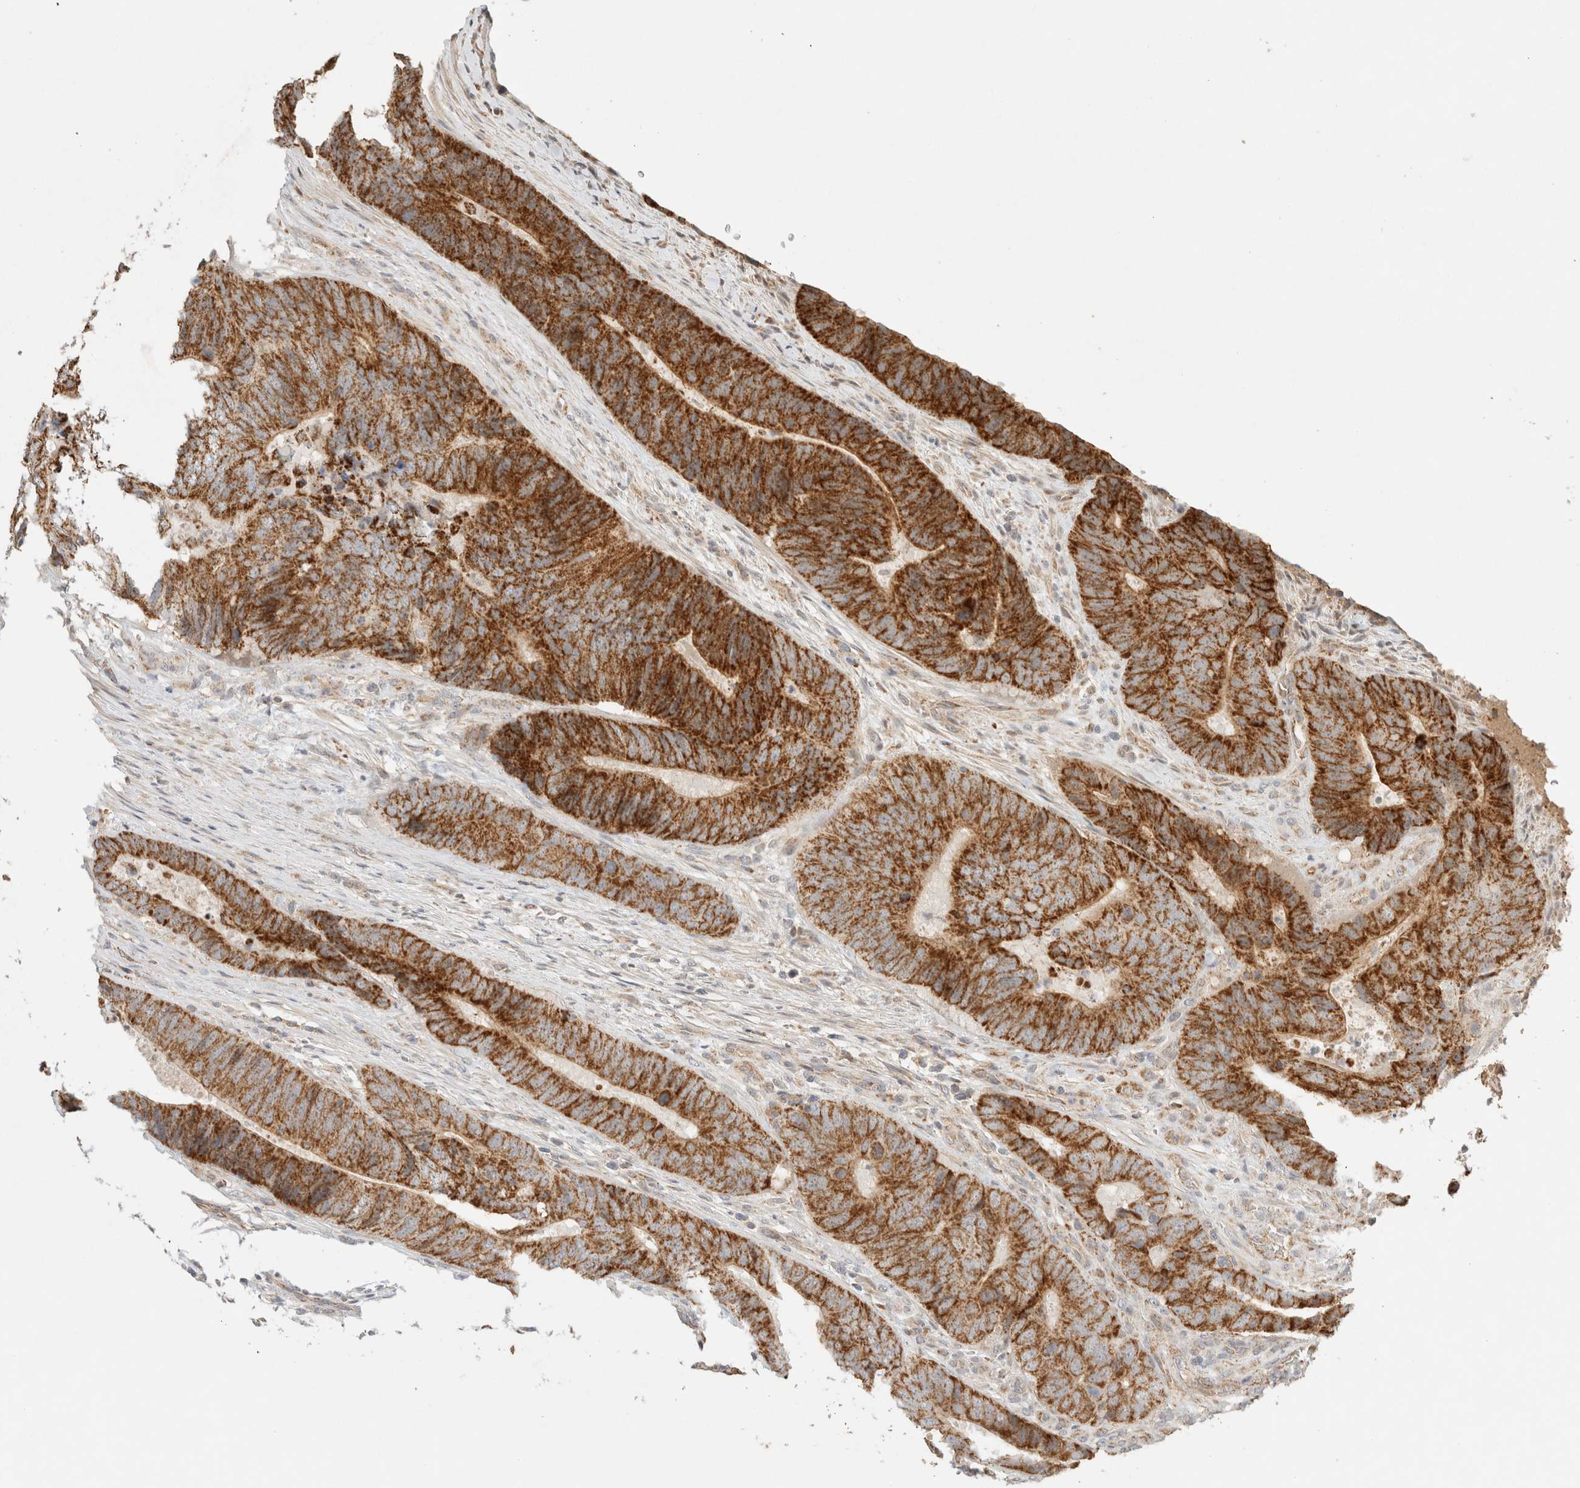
{"staining": {"intensity": "strong", "quantity": ">75%", "location": "cytoplasmic/membranous"}, "tissue": "colorectal cancer", "cell_type": "Tumor cells", "image_type": "cancer", "snomed": [{"axis": "morphology", "description": "Adenocarcinoma, NOS"}, {"axis": "topography", "description": "Colon"}], "caption": "Protein positivity by immunohistochemistry reveals strong cytoplasmic/membranous staining in approximately >75% of tumor cells in adenocarcinoma (colorectal).", "gene": "MRM3", "patient": {"sex": "male", "age": 56}}